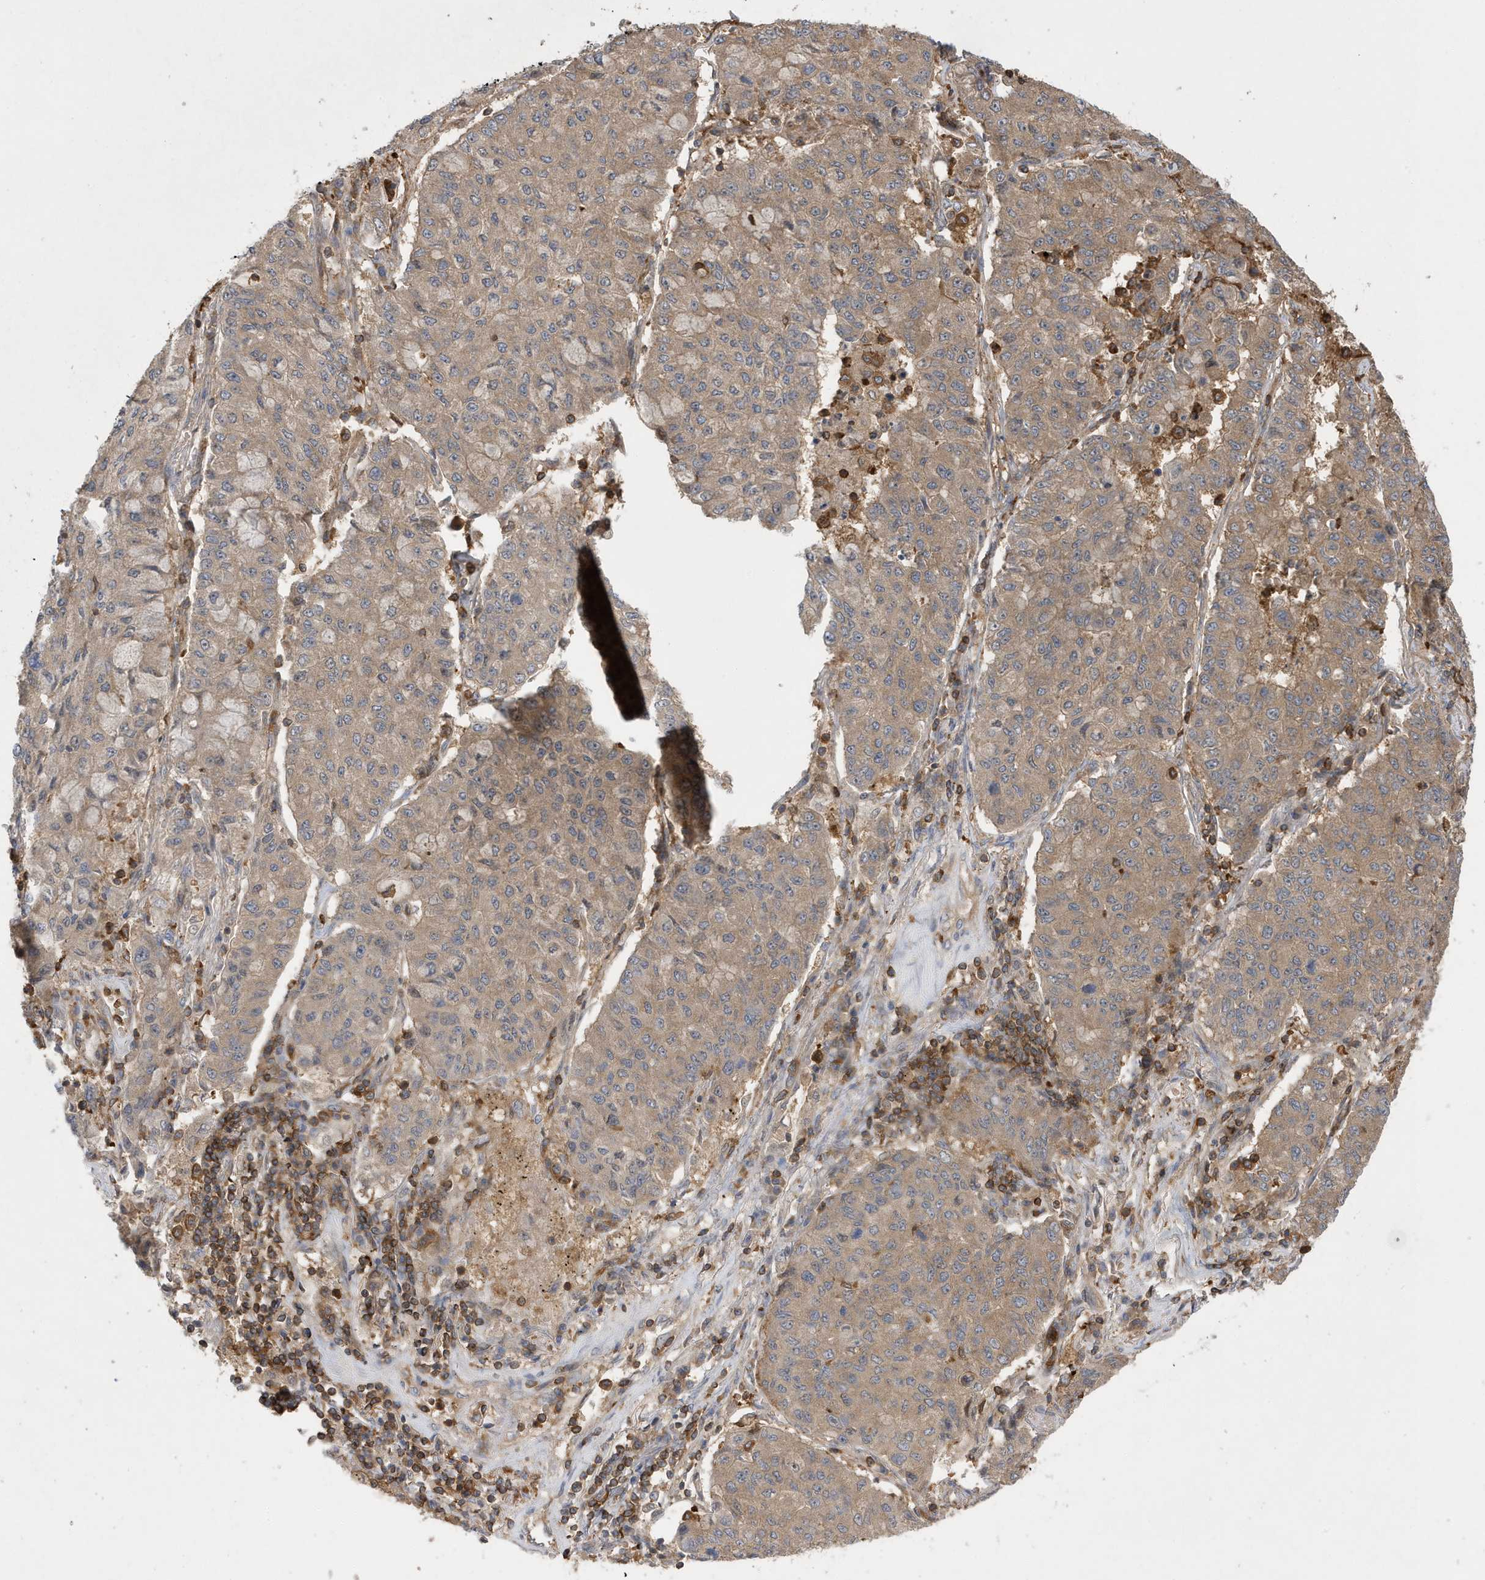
{"staining": {"intensity": "moderate", "quantity": ">75%", "location": "cytoplasmic/membranous"}, "tissue": "lung cancer", "cell_type": "Tumor cells", "image_type": "cancer", "snomed": [{"axis": "morphology", "description": "Squamous cell carcinoma, NOS"}, {"axis": "topography", "description": "Lung"}], "caption": "A micrograph of lung cancer stained for a protein demonstrates moderate cytoplasmic/membranous brown staining in tumor cells. Ihc stains the protein of interest in brown and the nuclei are stained blue.", "gene": "LAPTM4A", "patient": {"sex": "male", "age": 74}}